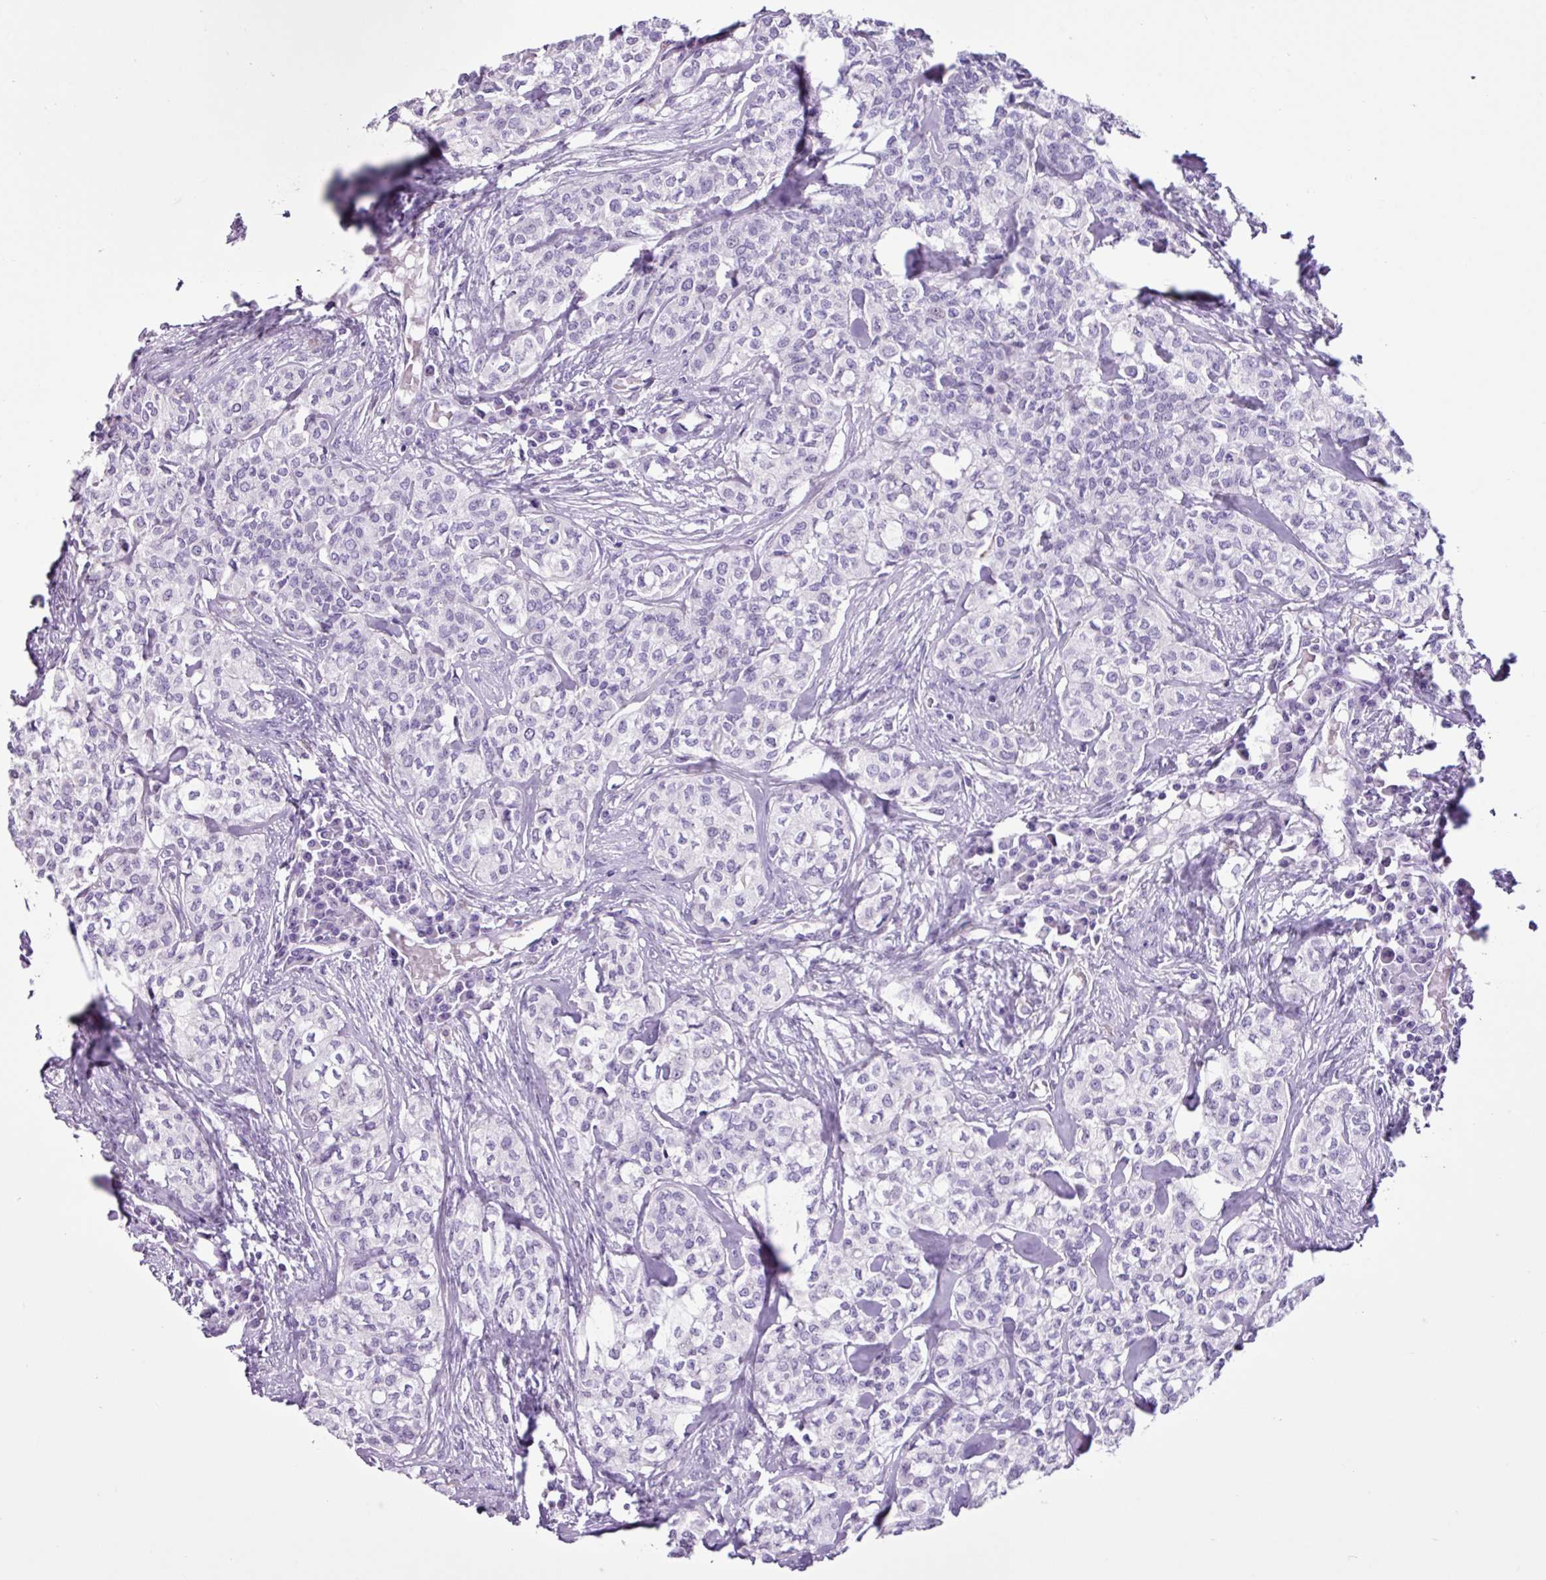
{"staining": {"intensity": "negative", "quantity": "none", "location": "none"}, "tissue": "head and neck cancer", "cell_type": "Tumor cells", "image_type": "cancer", "snomed": [{"axis": "morphology", "description": "Adenocarcinoma, NOS"}, {"axis": "topography", "description": "Head-Neck"}], "caption": "DAB (3,3'-diaminobenzidine) immunohistochemical staining of head and neck cancer displays no significant expression in tumor cells.", "gene": "PGR", "patient": {"sex": "male", "age": 81}}